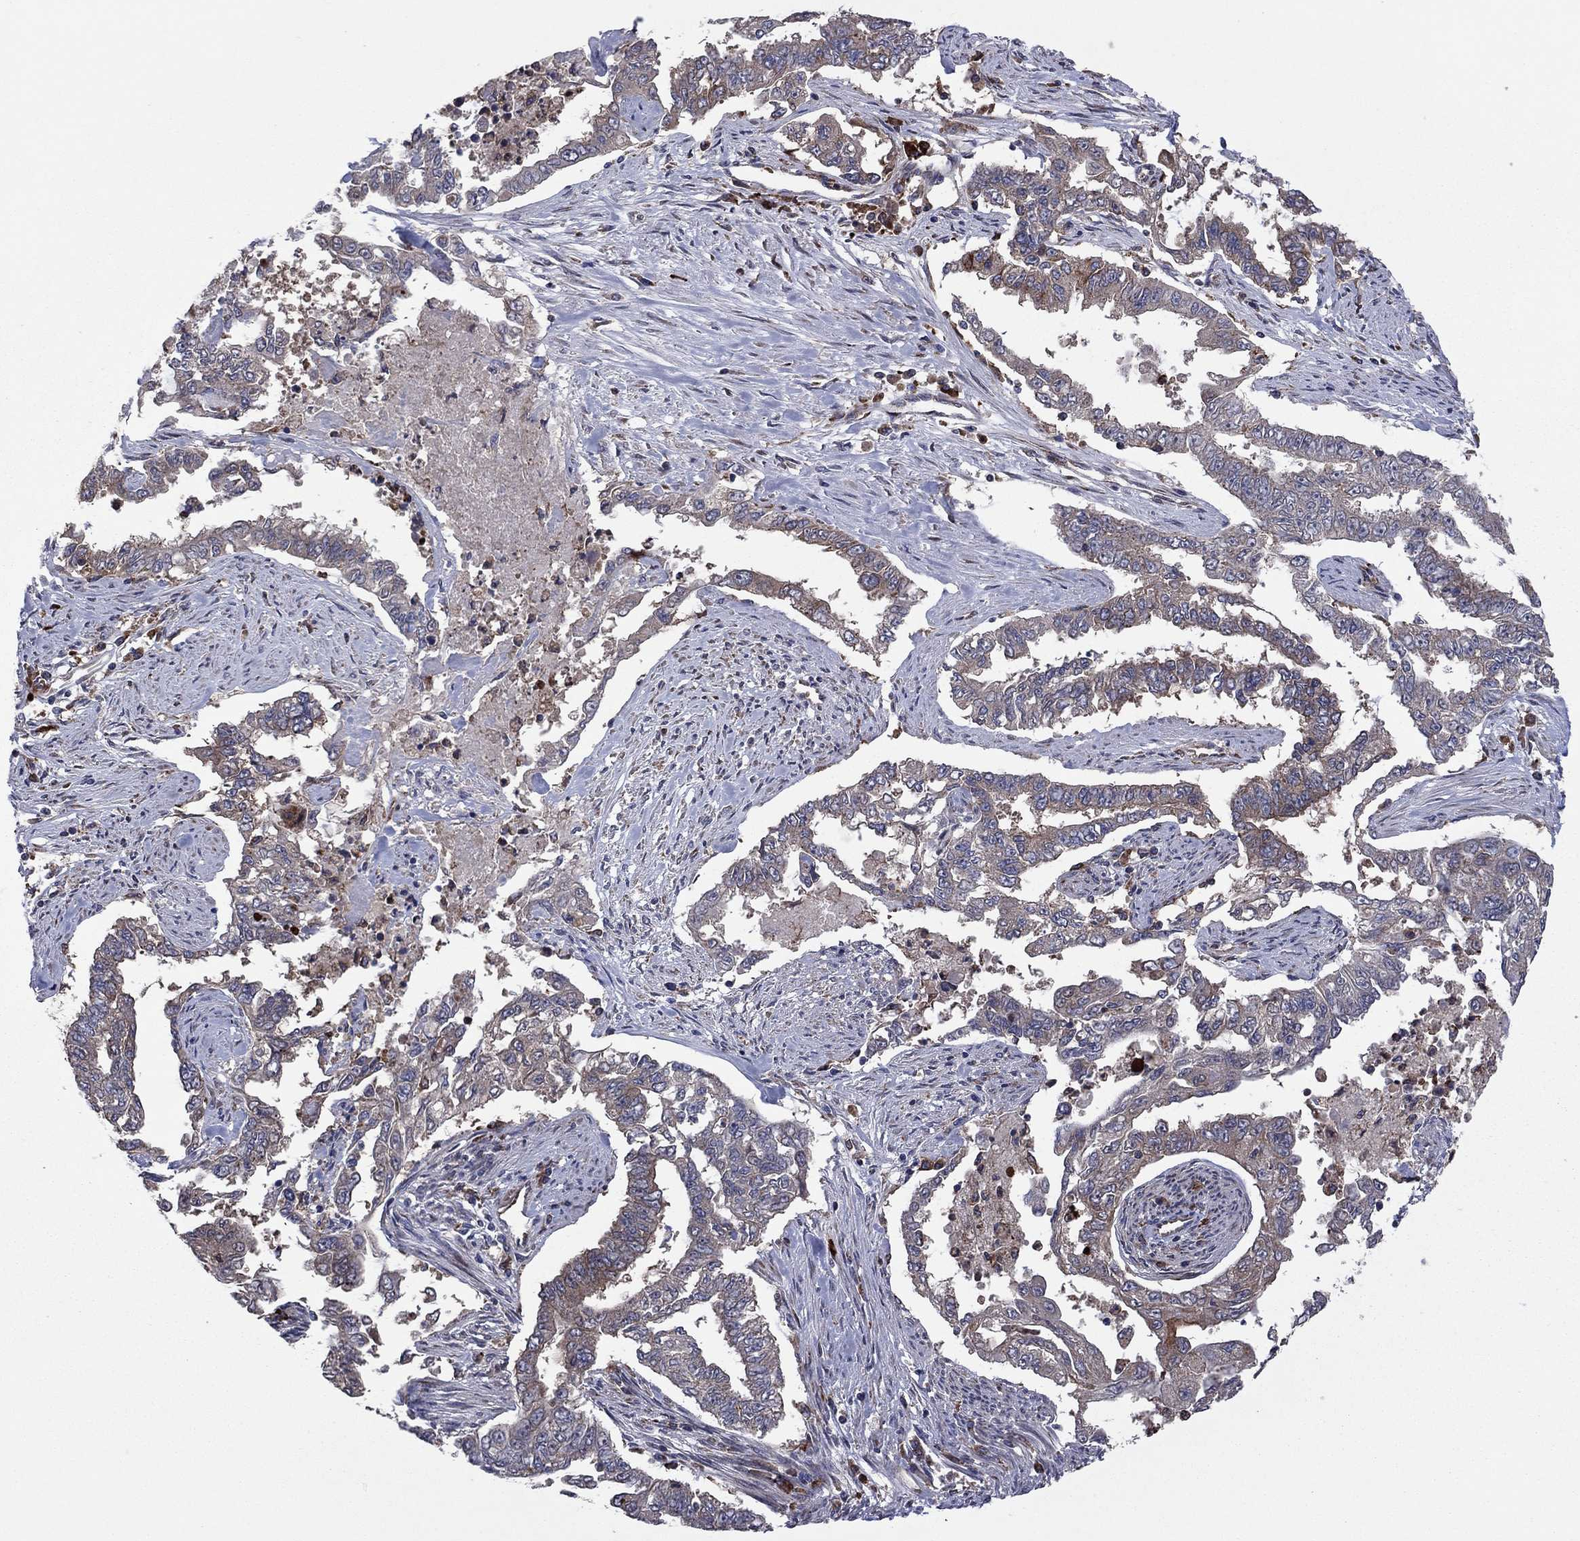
{"staining": {"intensity": "moderate", "quantity": "25%-75%", "location": "cytoplasmic/membranous"}, "tissue": "endometrial cancer", "cell_type": "Tumor cells", "image_type": "cancer", "snomed": [{"axis": "morphology", "description": "Adenocarcinoma, NOS"}, {"axis": "topography", "description": "Uterus"}], "caption": "A brown stain shows moderate cytoplasmic/membranous expression of a protein in adenocarcinoma (endometrial) tumor cells.", "gene": "MEA1", "patient": {"sex": "female", "age": 59}}